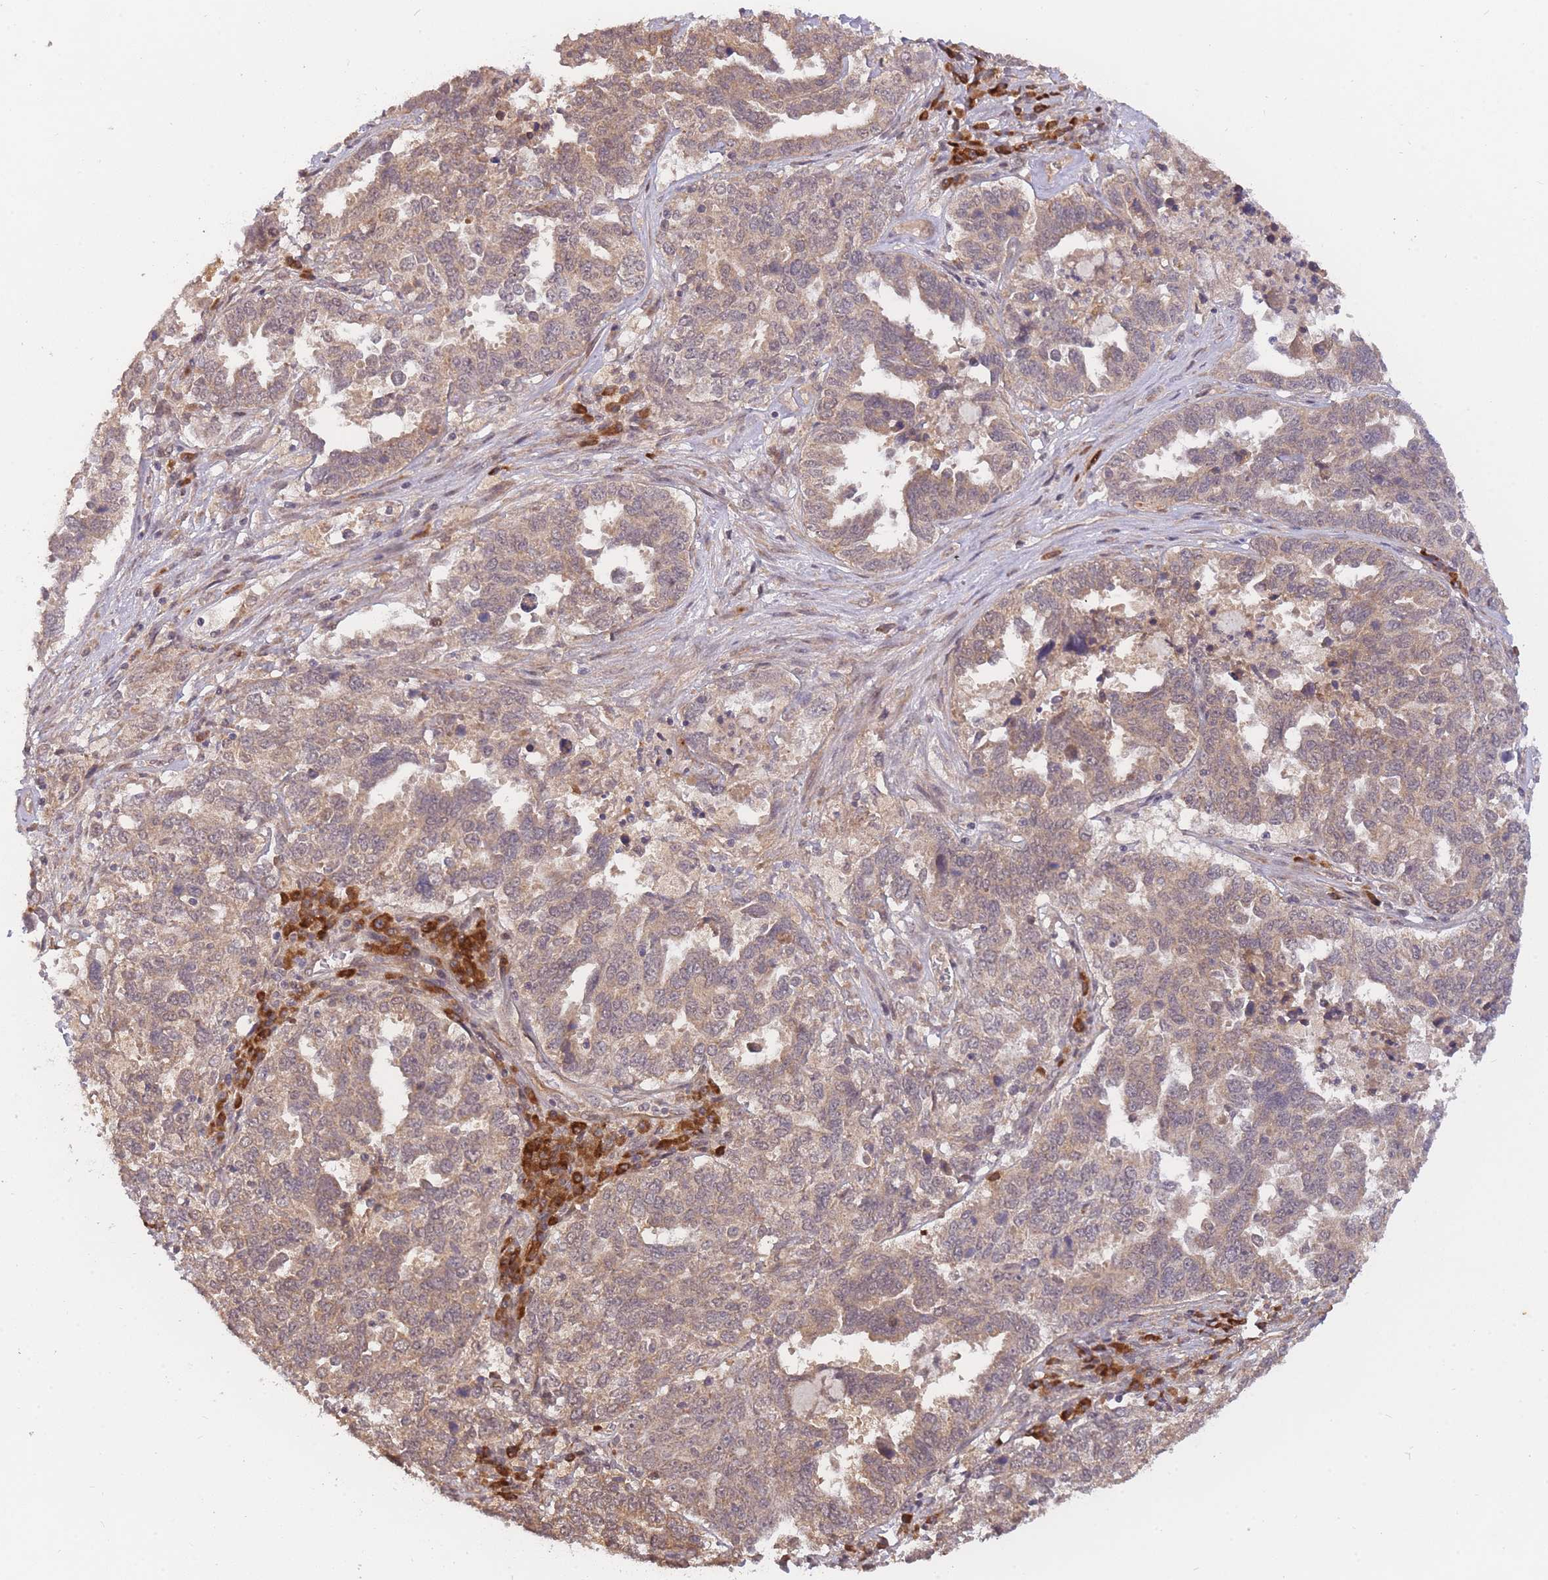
{"staining": {"intensity": "weak", "quantity": ">75%", "location": "cytoplasmic/membranous"}, "tissue": "ovarian cancer", "cell_type": "Tumor cells", "image_type": "cancer", "snomed": [{"axis": "morphology", "description": "Carcinoma, endometroid"}, {"axis": "topography", "description": "Ovary"}], "caption": "A low amount of weak cytoplasmic/membranous positivity is identified in approximately >75% of tumor cells in ovarian cancer tissue. (Stains: DAB in brown, nuclei in blue, Microscopy: brightfield microscopy at high magnification).", "gene": "SMC6", "patient": {"sex": "female", "age": 62}}